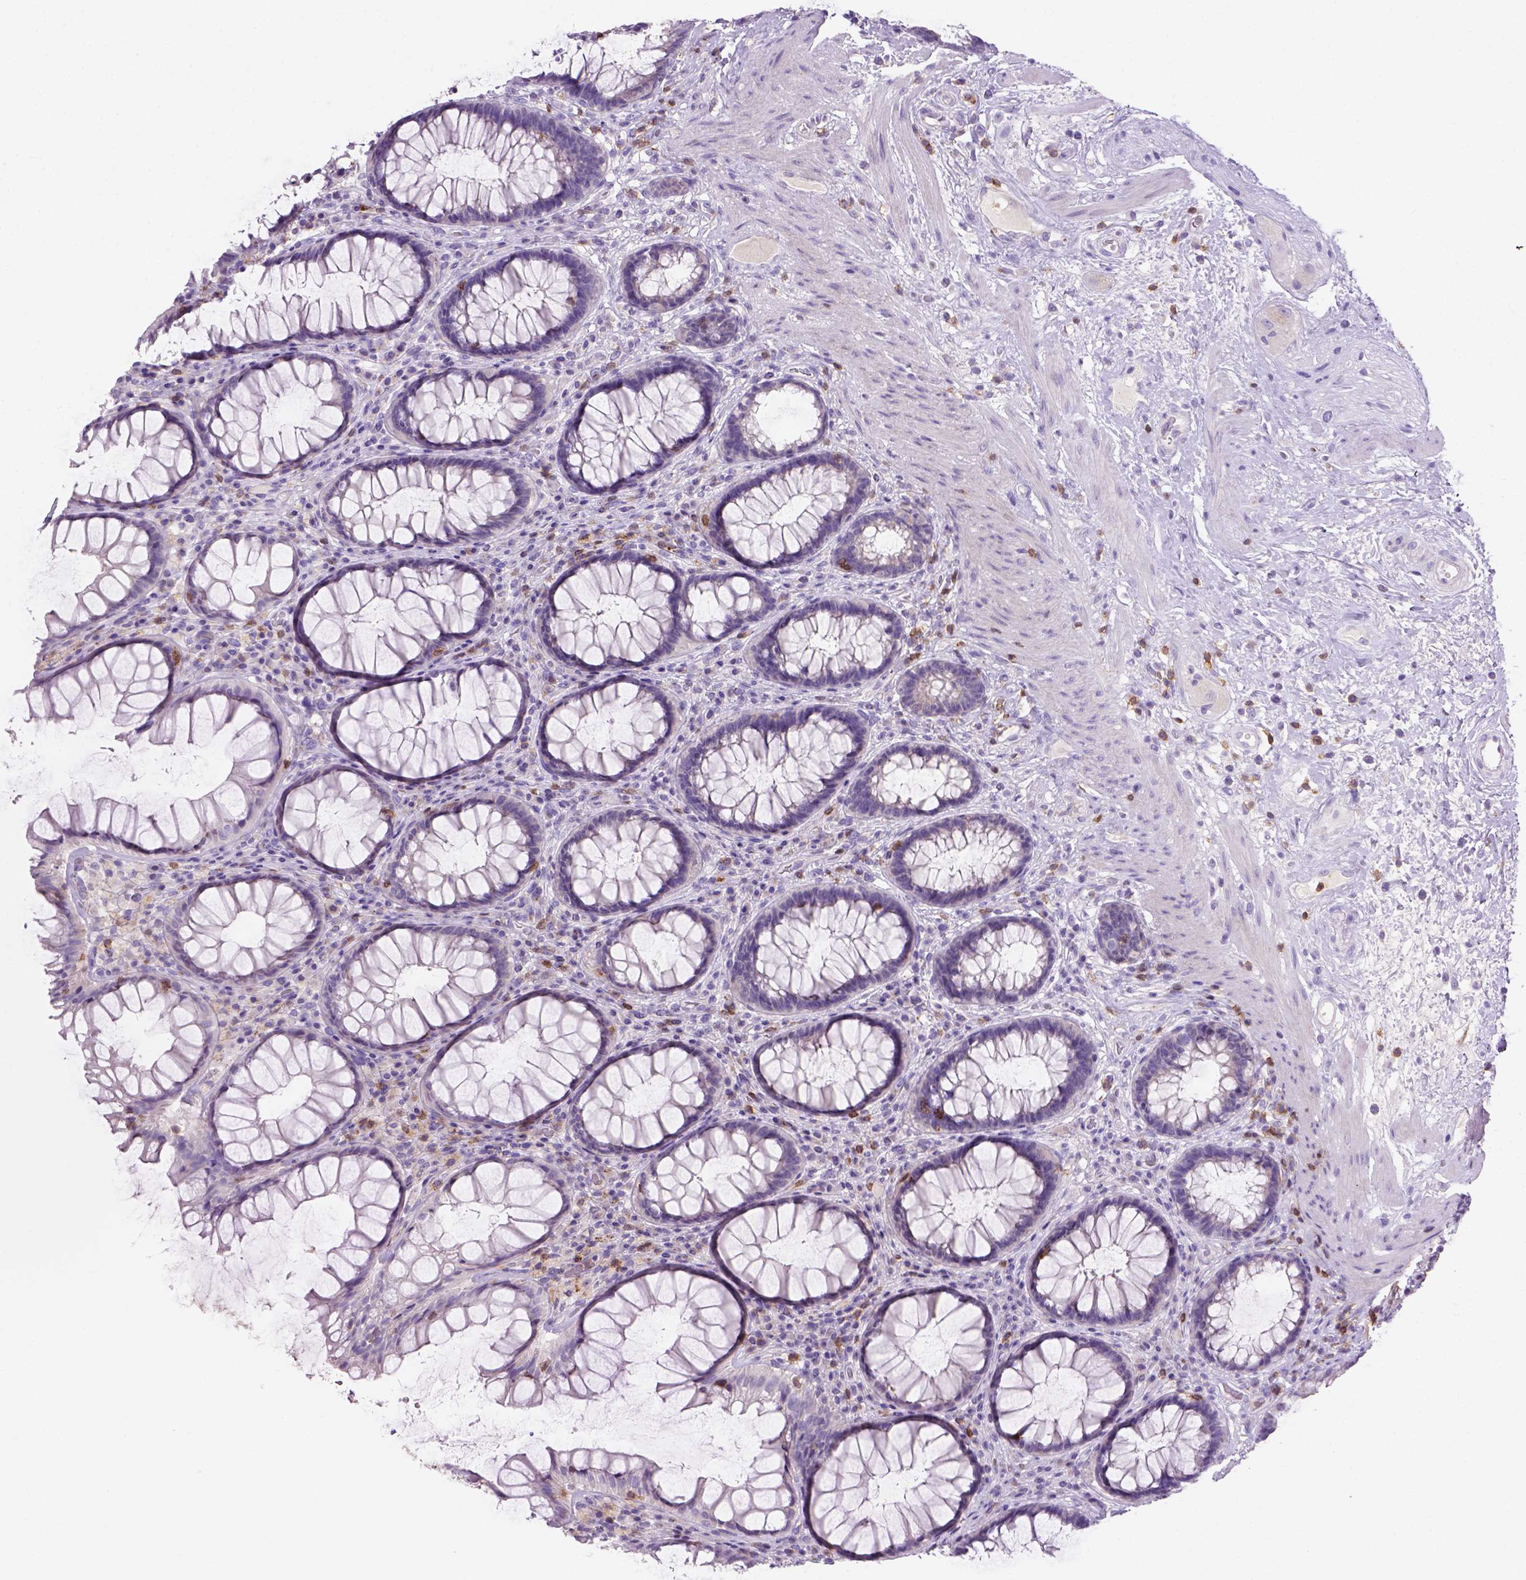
{"staining": {"intensity": "negative", "quantity": "none", "location": "none"}, "tissue": "rectum", "cell_type": "Glandular cells", "image_type": "normal", "snomed": [{"axis": "morphology", "description": "Normal tissue, NOS"}, {"axis": "topography", "description": "Rectum"}], "caption": "The photomicrograph exhibits no significant positivity in glandular cells of rectum.", "gene": "CD3E", "patient": {"sex": "male", "age": 72}}